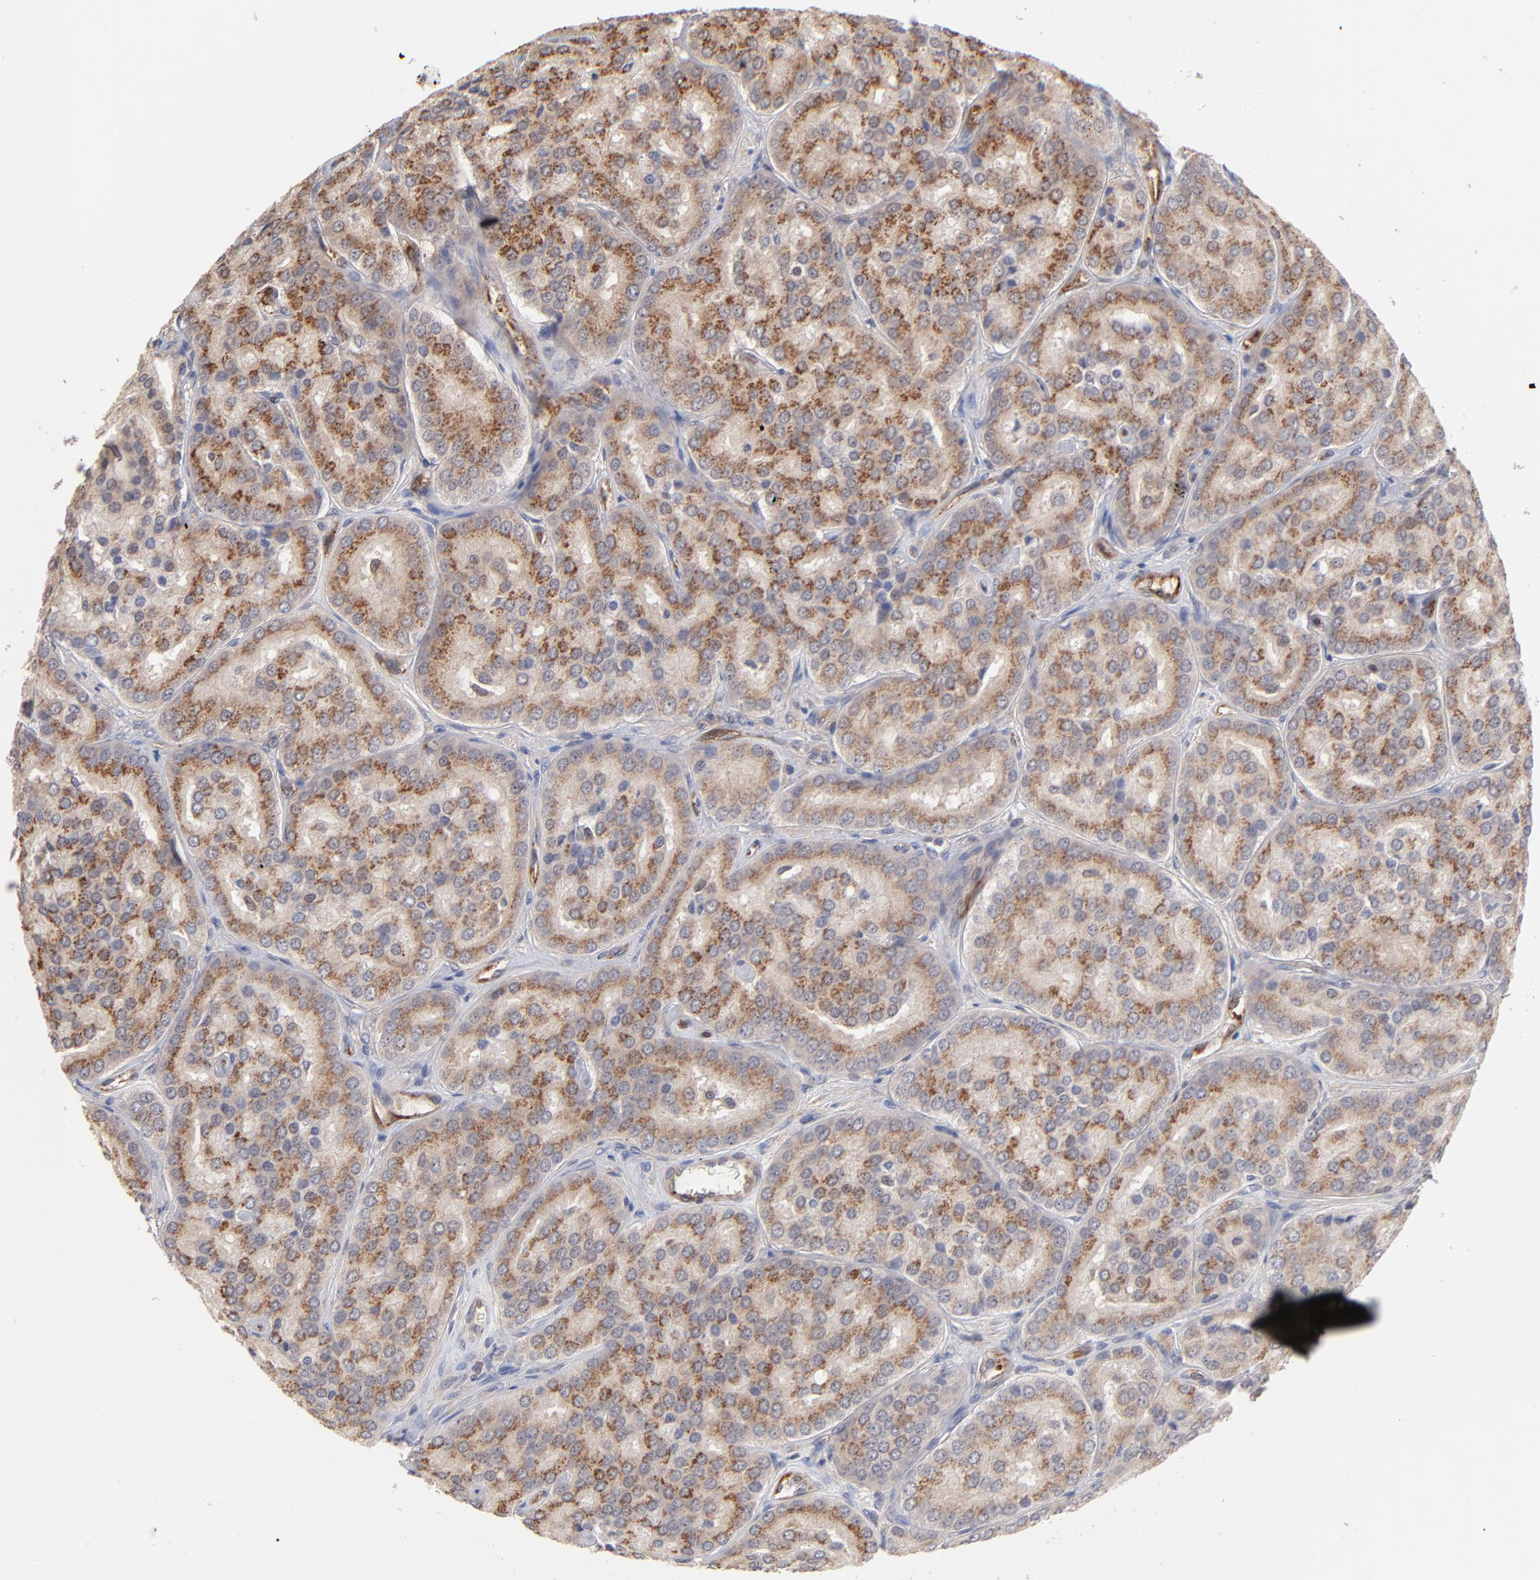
{"staining": {"intensity": "moderate", "quantity": ">75%", "location": "cytoplasmic/membranous"}, "tissue": "prostate cancer", "cell_type": "Tumor cells", "image_type": "cancer", "snomed": [{"axis": "morphology", "description": "Adenocarcinoma, High grade"}, {"axis": "topography", "description": "Prostate"}], "caption": "Immunohistochemical staining of human adenocarcinoma (high-grade) (prostate) shows medium levels of moderate cytoplasmic/membranous staining in about >75% of tumor cells.", "gene": "IVNS1ABP", "patient": {"sex": "male", "age": 64}}